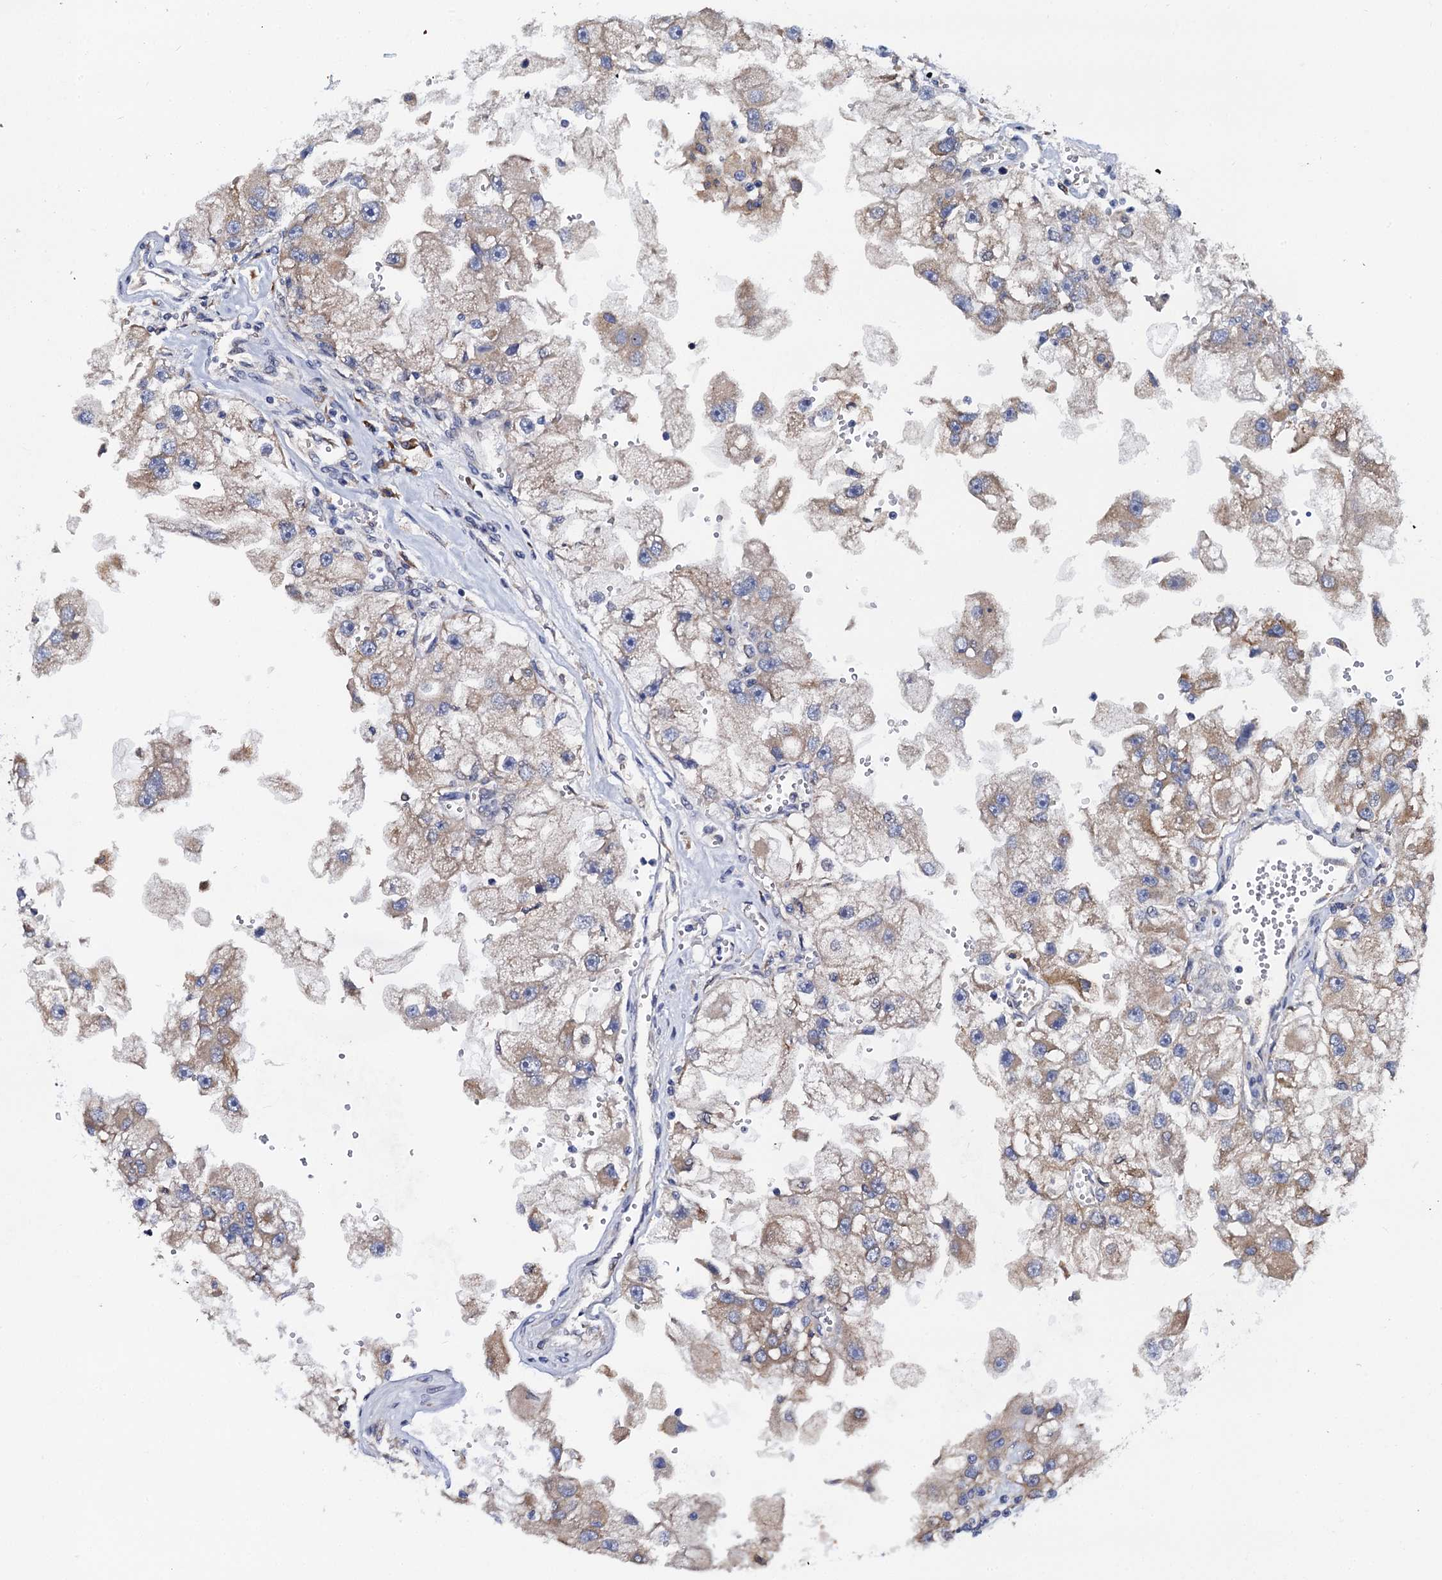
{"staining": {"intensity": "weak", "quantity": "25%-75%", "location": "cytoplasmic/membranous"}, "tissue": "renal cancer", "cell_type": "Tumor cells", "image_type": "cancer", "snomed": [{"axis": "morphology", "description": "Adenocarcinoma, NOS"}, {"axis": "topography", "description": "Kidney"}], "caption": "The micrograph reveals immunohistochemical staining of adenocarcinoma (renal). There is weak cytoplasmic/membranous staining is identified in about 25%-75% of tumor cells.", "gene": "PGLS", "patient": {"sex": "male", "age": 63}}